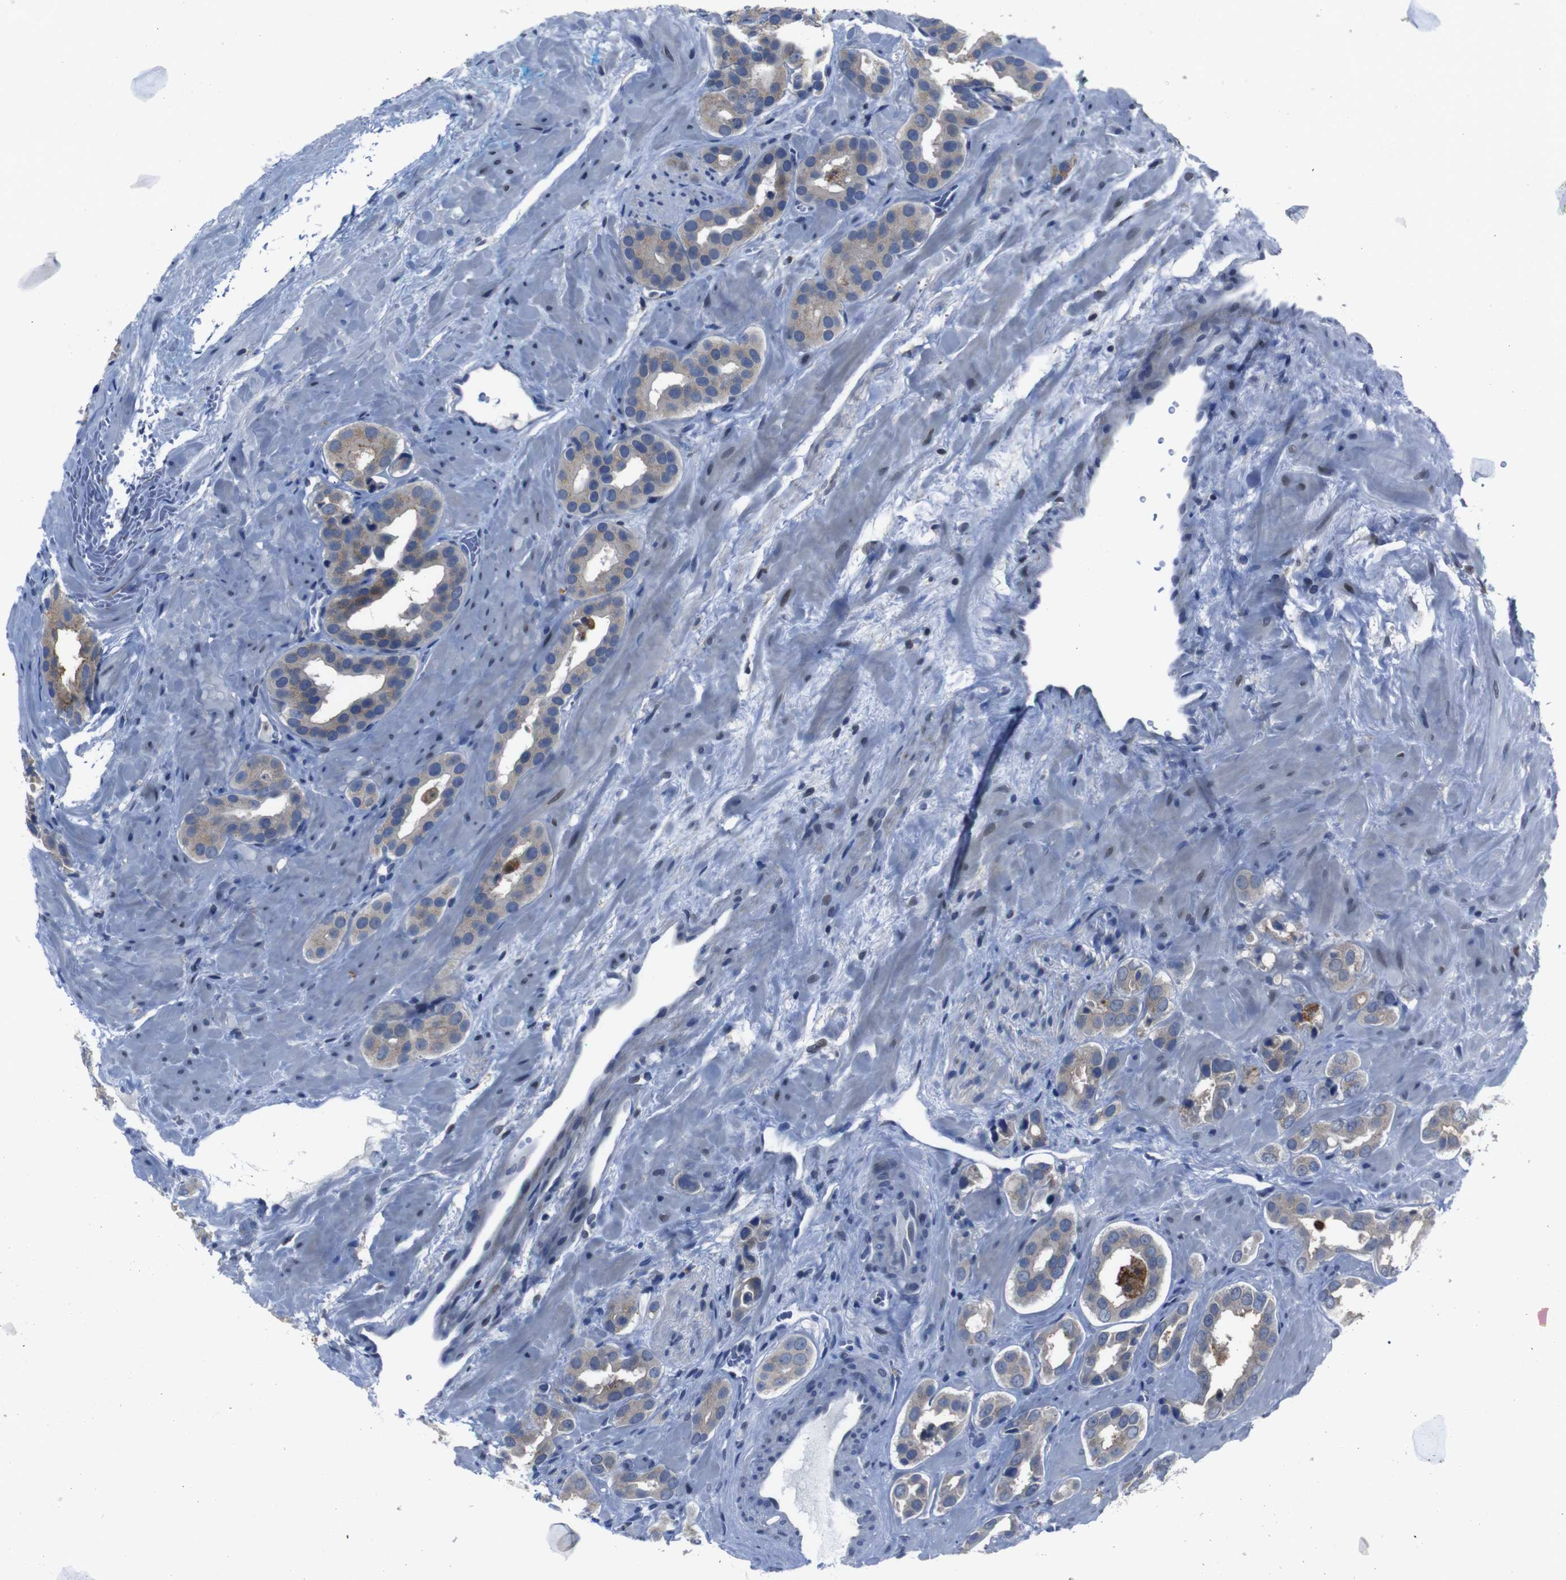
{"staining": {"intensity": "moderate", "quantity": ">75%", "location": "cytoplasmic/membranous"}, "tissue": "prostate cancer", "cell_type": "Tumor cells", "image_type": "cancer", "snomed": [{"axis": "morphology", "description": "Adenocarcinoma, High grade"}, {"axis": "topography", "description": "Prostate"}], "caption": "Immunohistochemistry (IHC) of human high-grade adenocarcinoma (prostate) displays medium levels of moderate cytoplasmic/membranous staining in about >75% of tumor cells. (brown staining indicates protein expression, while blue staining denotes nuclei).", "gene": "SEMA4B", "patient": {"sex": "male", "age": 64}}